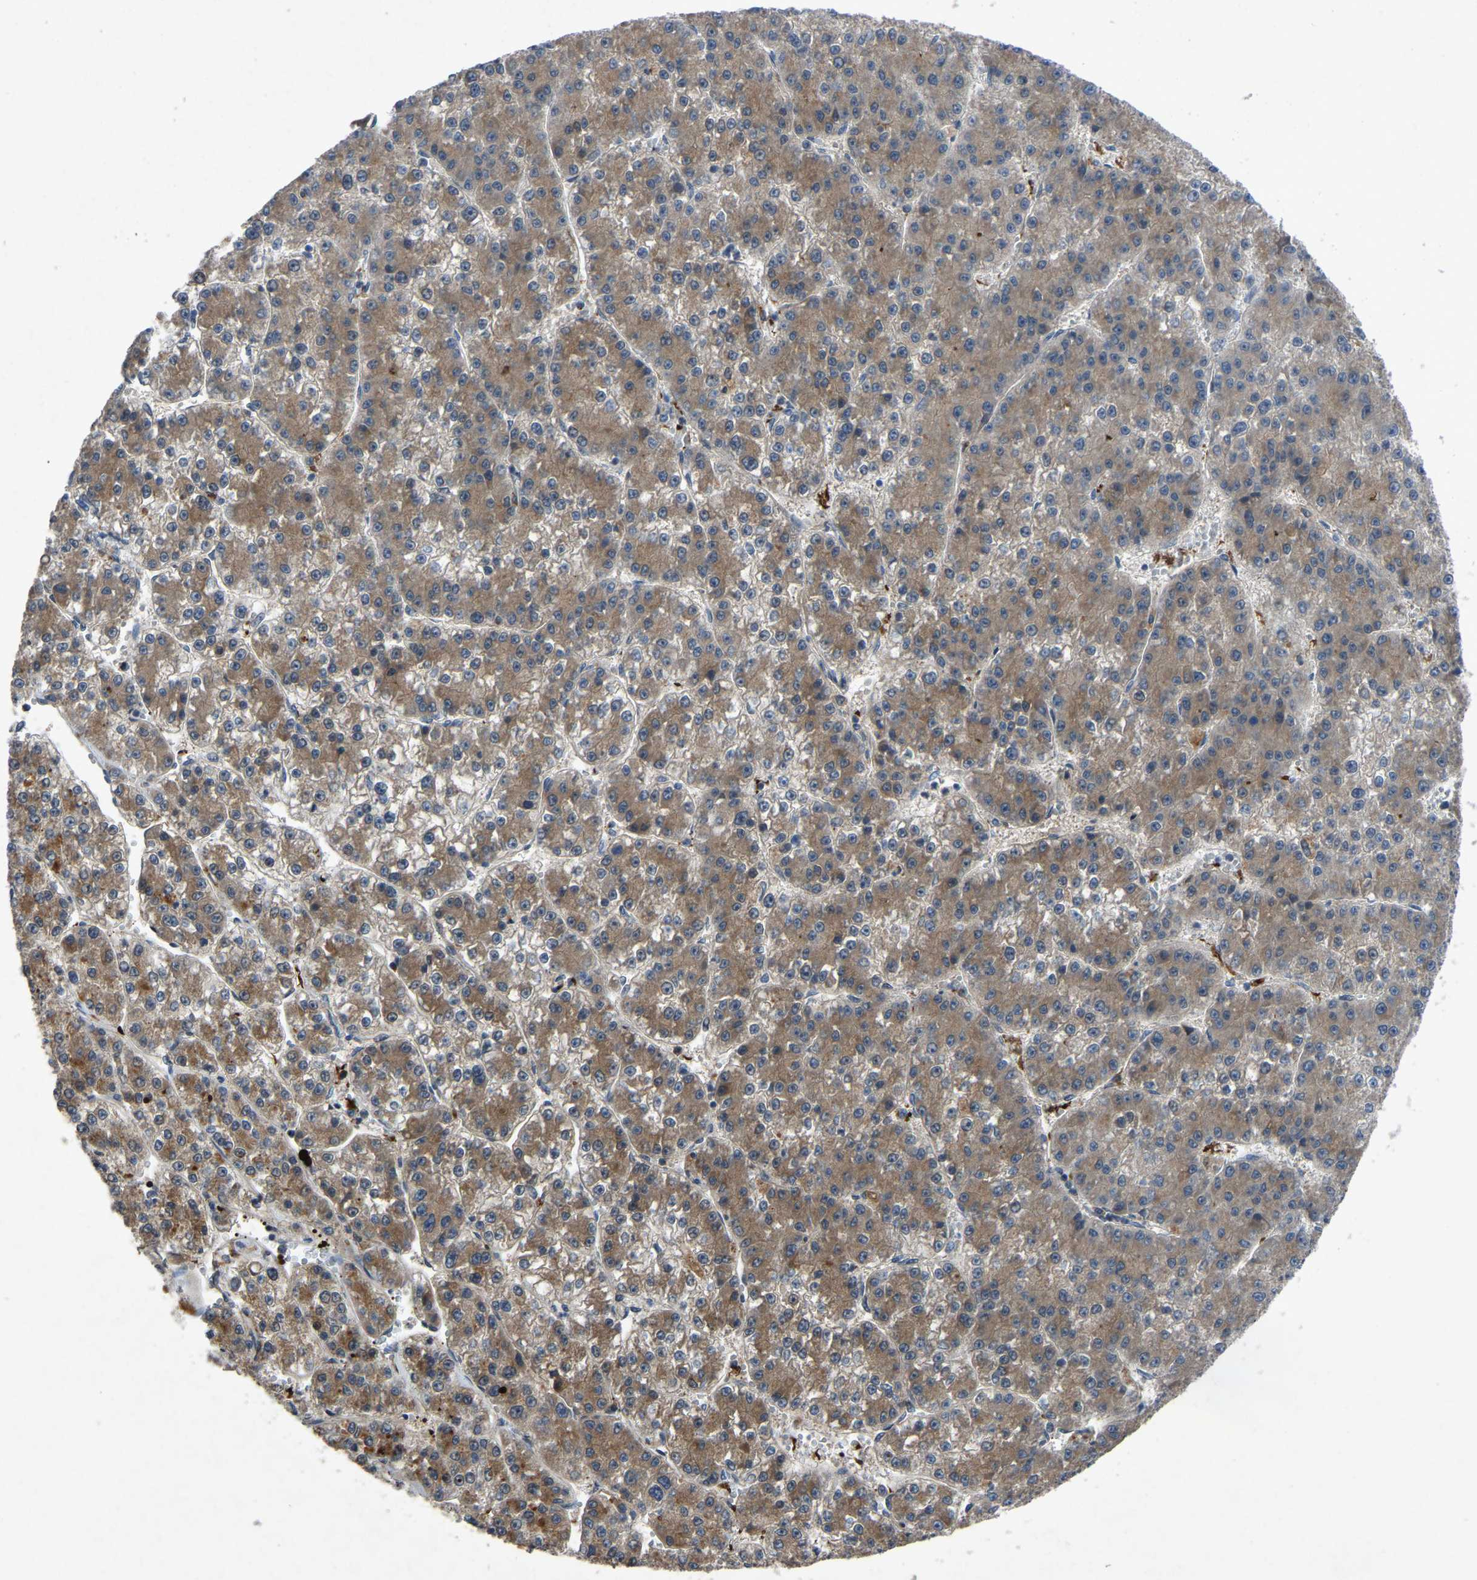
{"staining": {"intensity": "moderate", "quantity": ">75%", "location": "cytoplasmic/membranous"}, "tissue": "liver cancer", "cell_type": "Tumor cells", "image_type": "cancer", "snomed": [{"axis": "morphology", "description": "Carcinoma, Hepatocellular, NOS"}, {"axis": "topography", "description": "Liver"}], "caption": "About >75% of tumor cells in human liver hepatocellular carcinoma reveal moderate cytoplasmic/membranous protein expression as visualized by brown immunohistochemical staining.", "gene": "FHIT", "patient": {"sex": "female", "age": 73}}